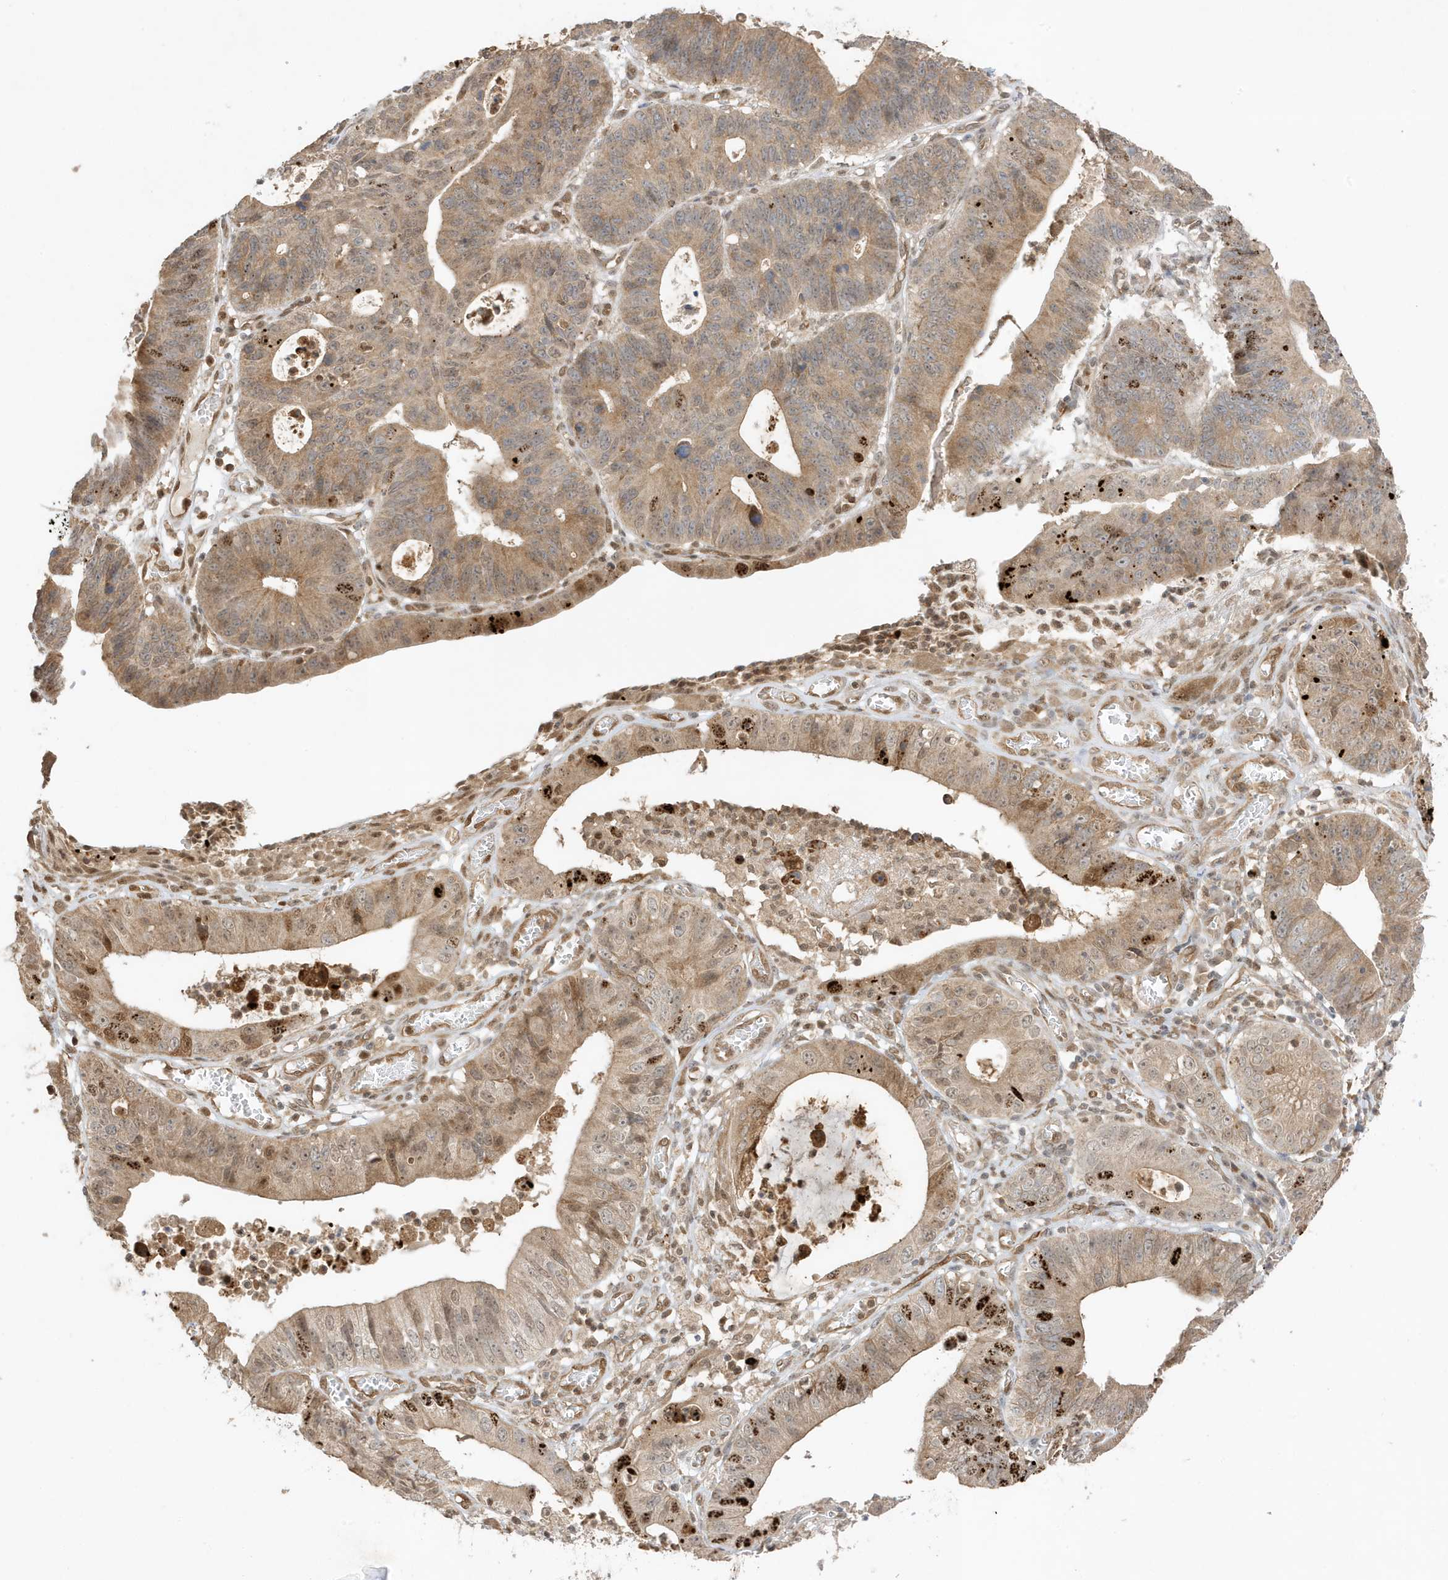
{"staining": {"intensity": "moderate", "quantity": "25%-75%", "location": "cytoplasmic/membranous"}, "tissue": "stomach cancer", "cell_type": "Tumor cells", "image_type": "cancer", "snomed": [{"axis": "morphology", "description": "Adenocarcinoma, NOS"}, {"axis": "topography", "description": "Stomach"}], "caption": "IHC of stomach adenocarcinoma exhibits medium levels of moderate cytoplasmic/membranous expression in approximately 25%-75% of tumor cells.", "gene": "ZBTB41", "patient": {"sex": "male", "age": 59}}